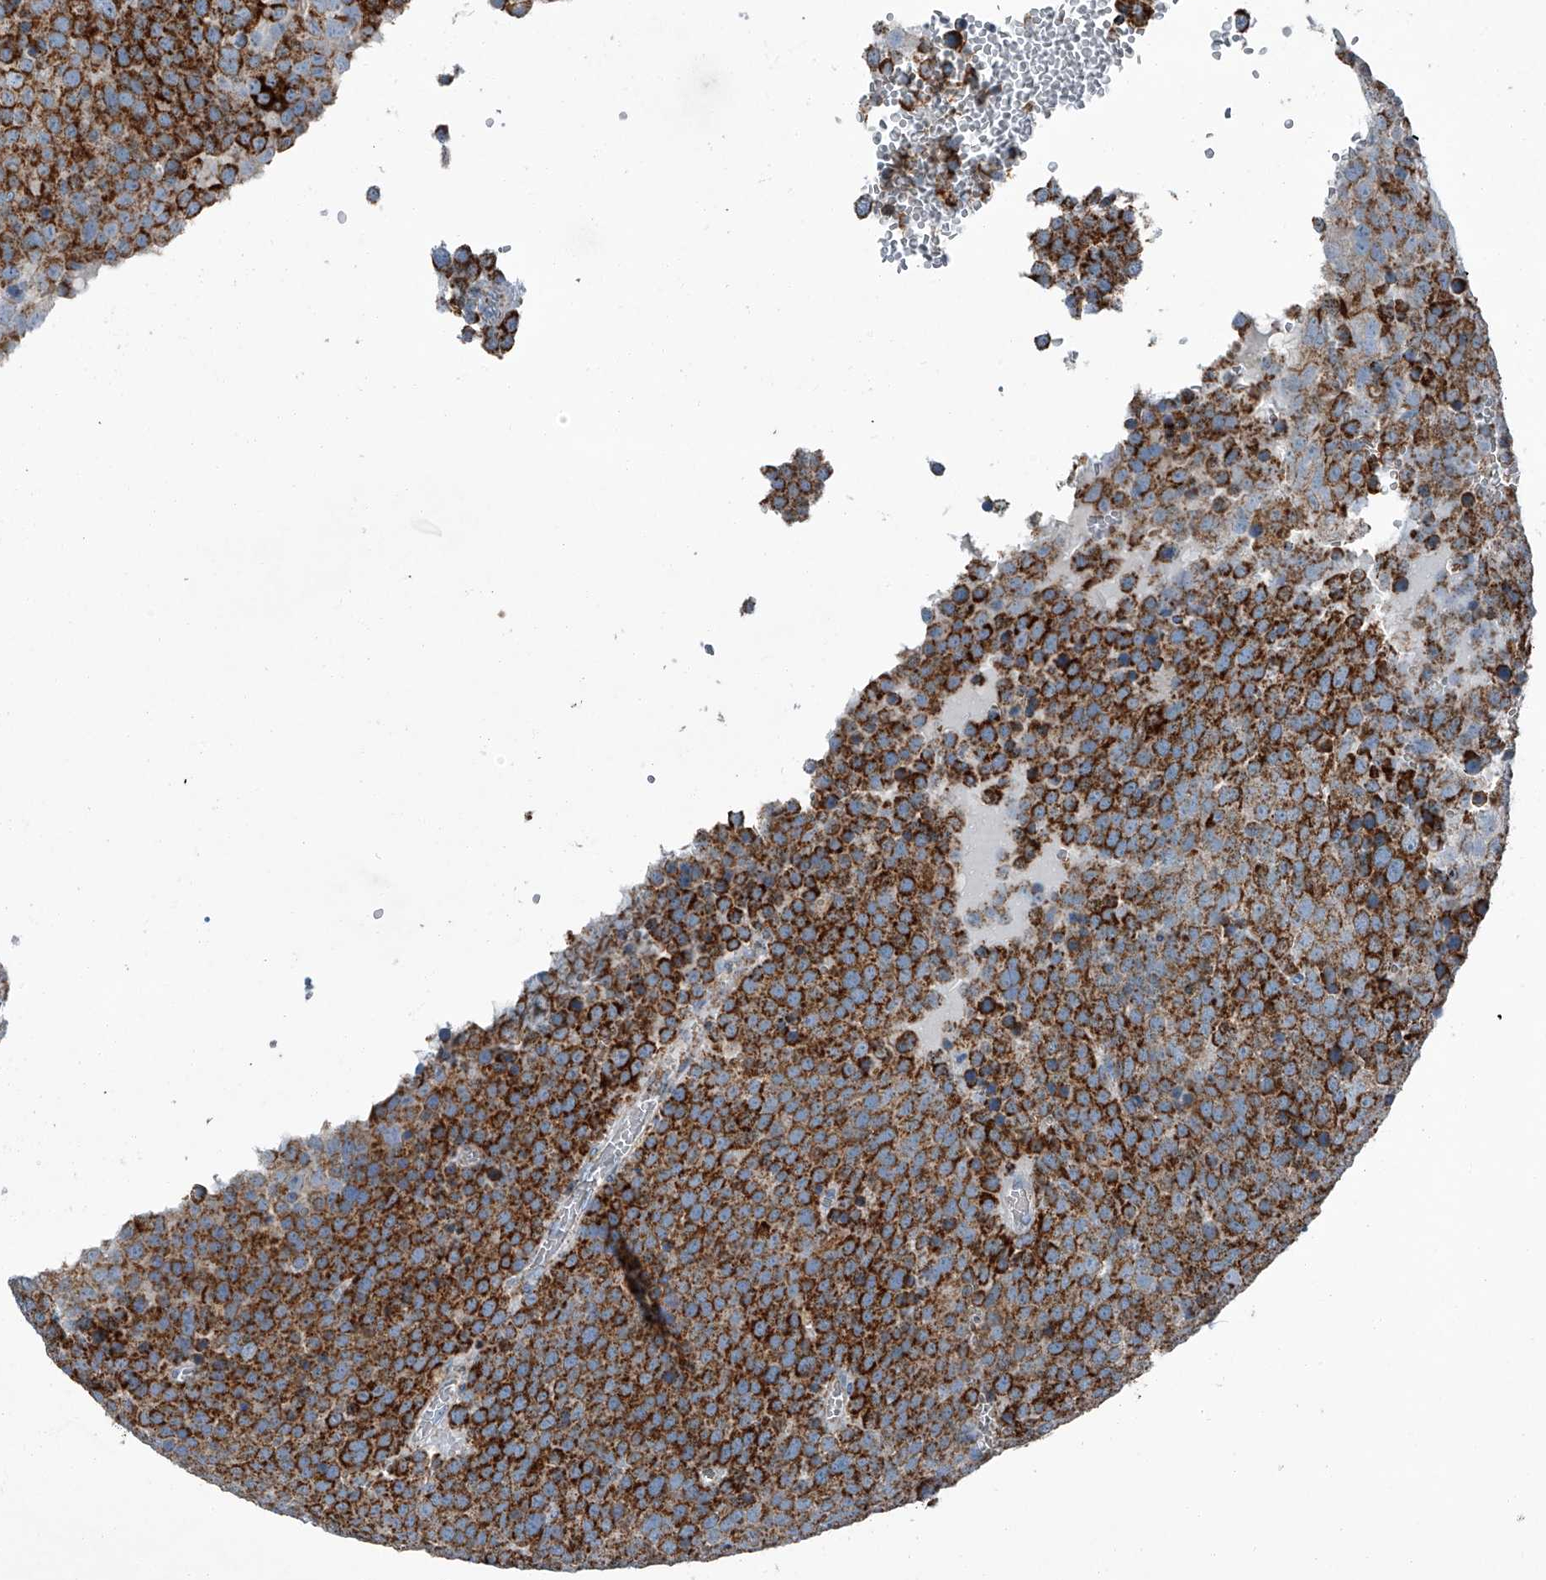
{"staining": {"intensity": "strong", "quantity": ">75%", "location": "cytoplasmic/membranous"}, "tissue": "testis cancer", "cell_type": "Tumor cells", "image_type": "cancer", "snomed": [{"axis": "morphology", "description": "Seminoma, NOS"}, {"axis": "topography", "description": "Testis"}], "caption": "Immunohistochemistry staining of testis cancer, which demonstrates high levels of strong cytoplasmic/membranous positivity in about >75% of tumor cells indicating strong cytoplasmic/membranous protein staining. The staining was performed using DAB (3,3'-diaminobenzidine) (brown) for protein detection and nuclei were counterstained in hematoxylin (blue).", "gene": "CHRNA7", "patient": {"sex": "male", "age": 71}}